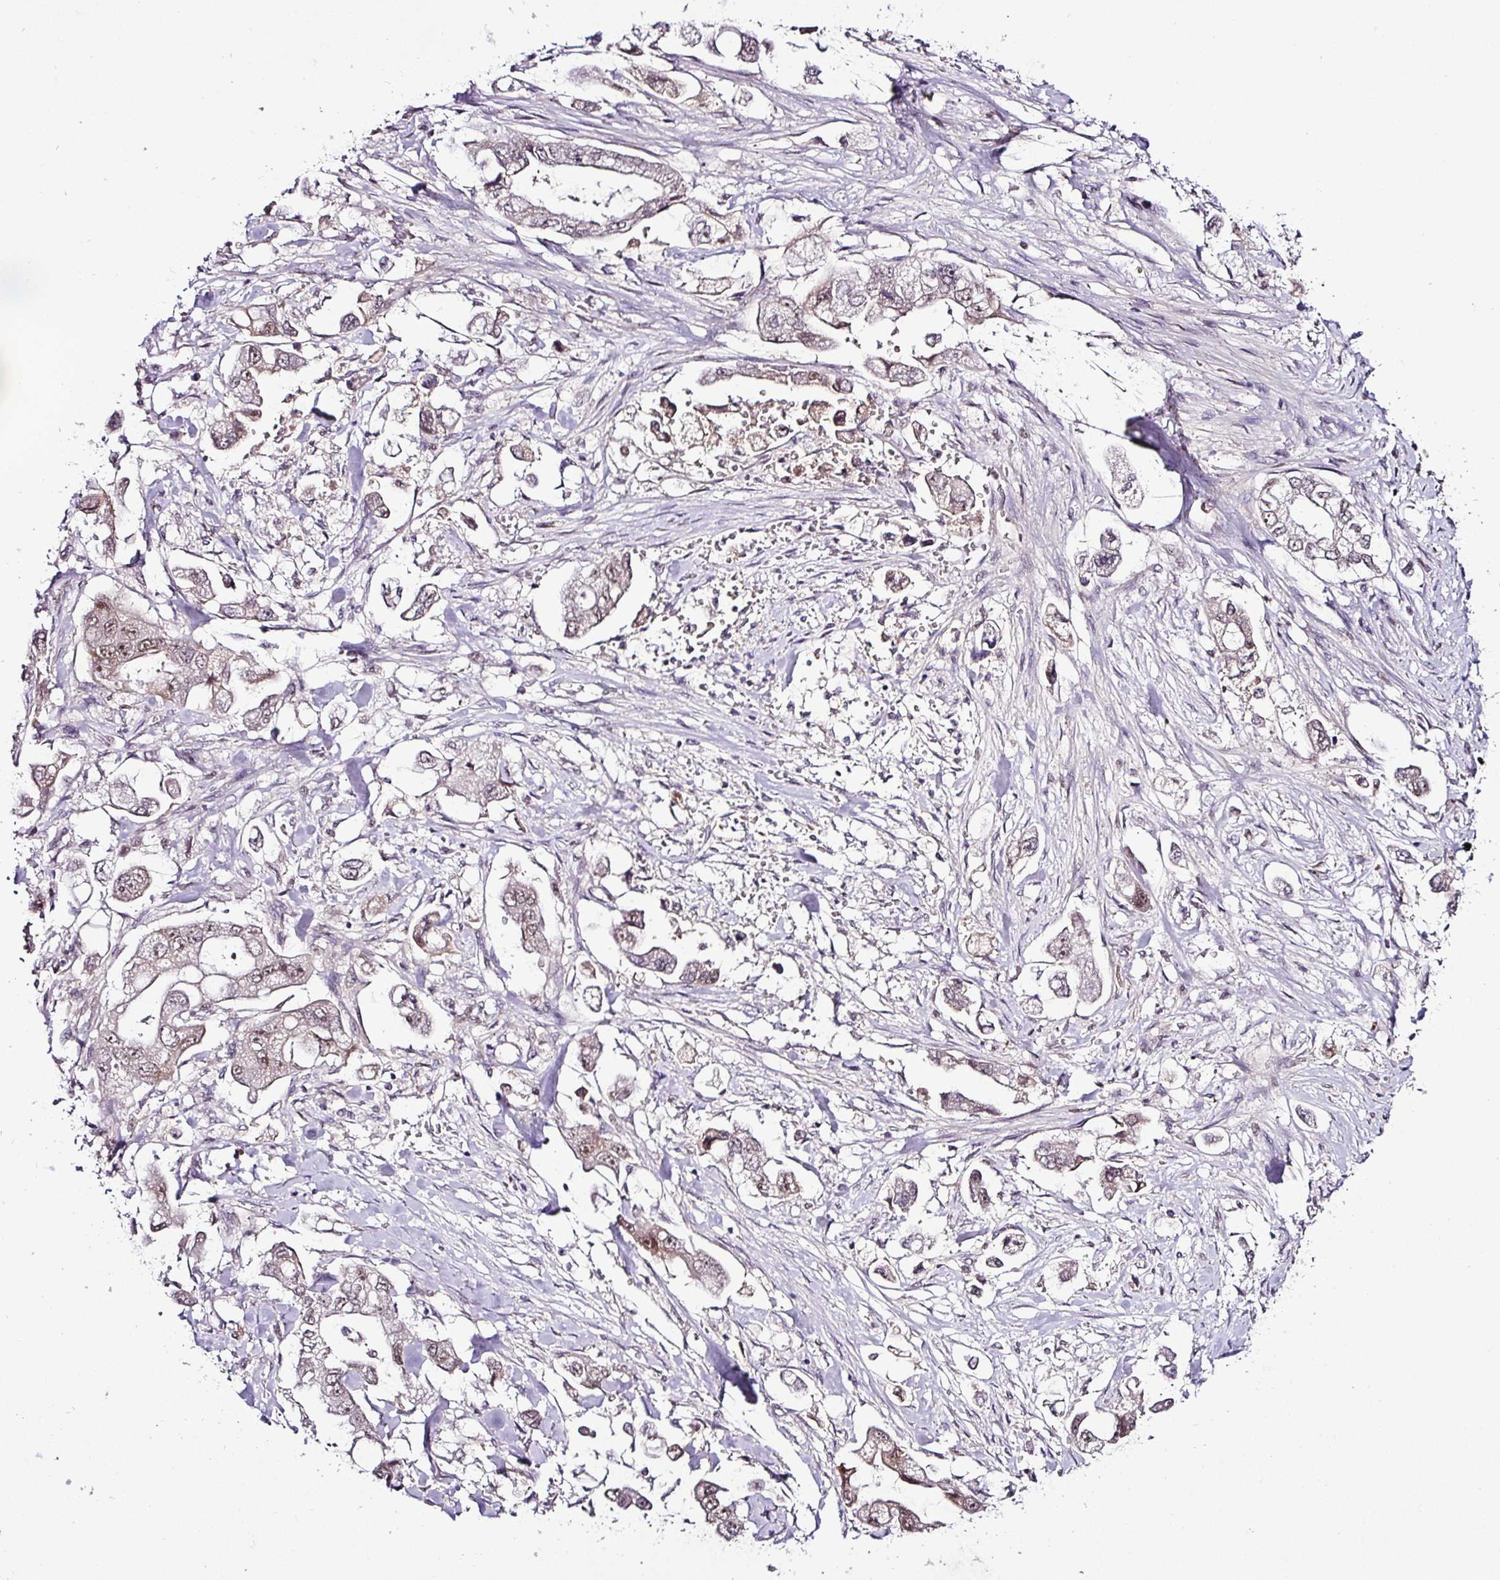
{"staining": {"intensity": "weak", "quantity": "25%-75%", "location": "nuclear"}, "tissue": "stomach cancer", "cell_type": "Tumor cells", "image_type": "cancer", "snomed": [{"axis": "morphology", "description": "Adenocarcinoma, NOS"}, {"axis": "topography", "description": "Stomach"}], "caption": "DAB (3,3'-diaminobenzidine) immunohistochemical staining of stomach cancer exhibits weak nuclear protein expression in about 25%-75% of tumor cells.", "gene": "KLF16", "patient": {"sex": "male", "age": 62}}